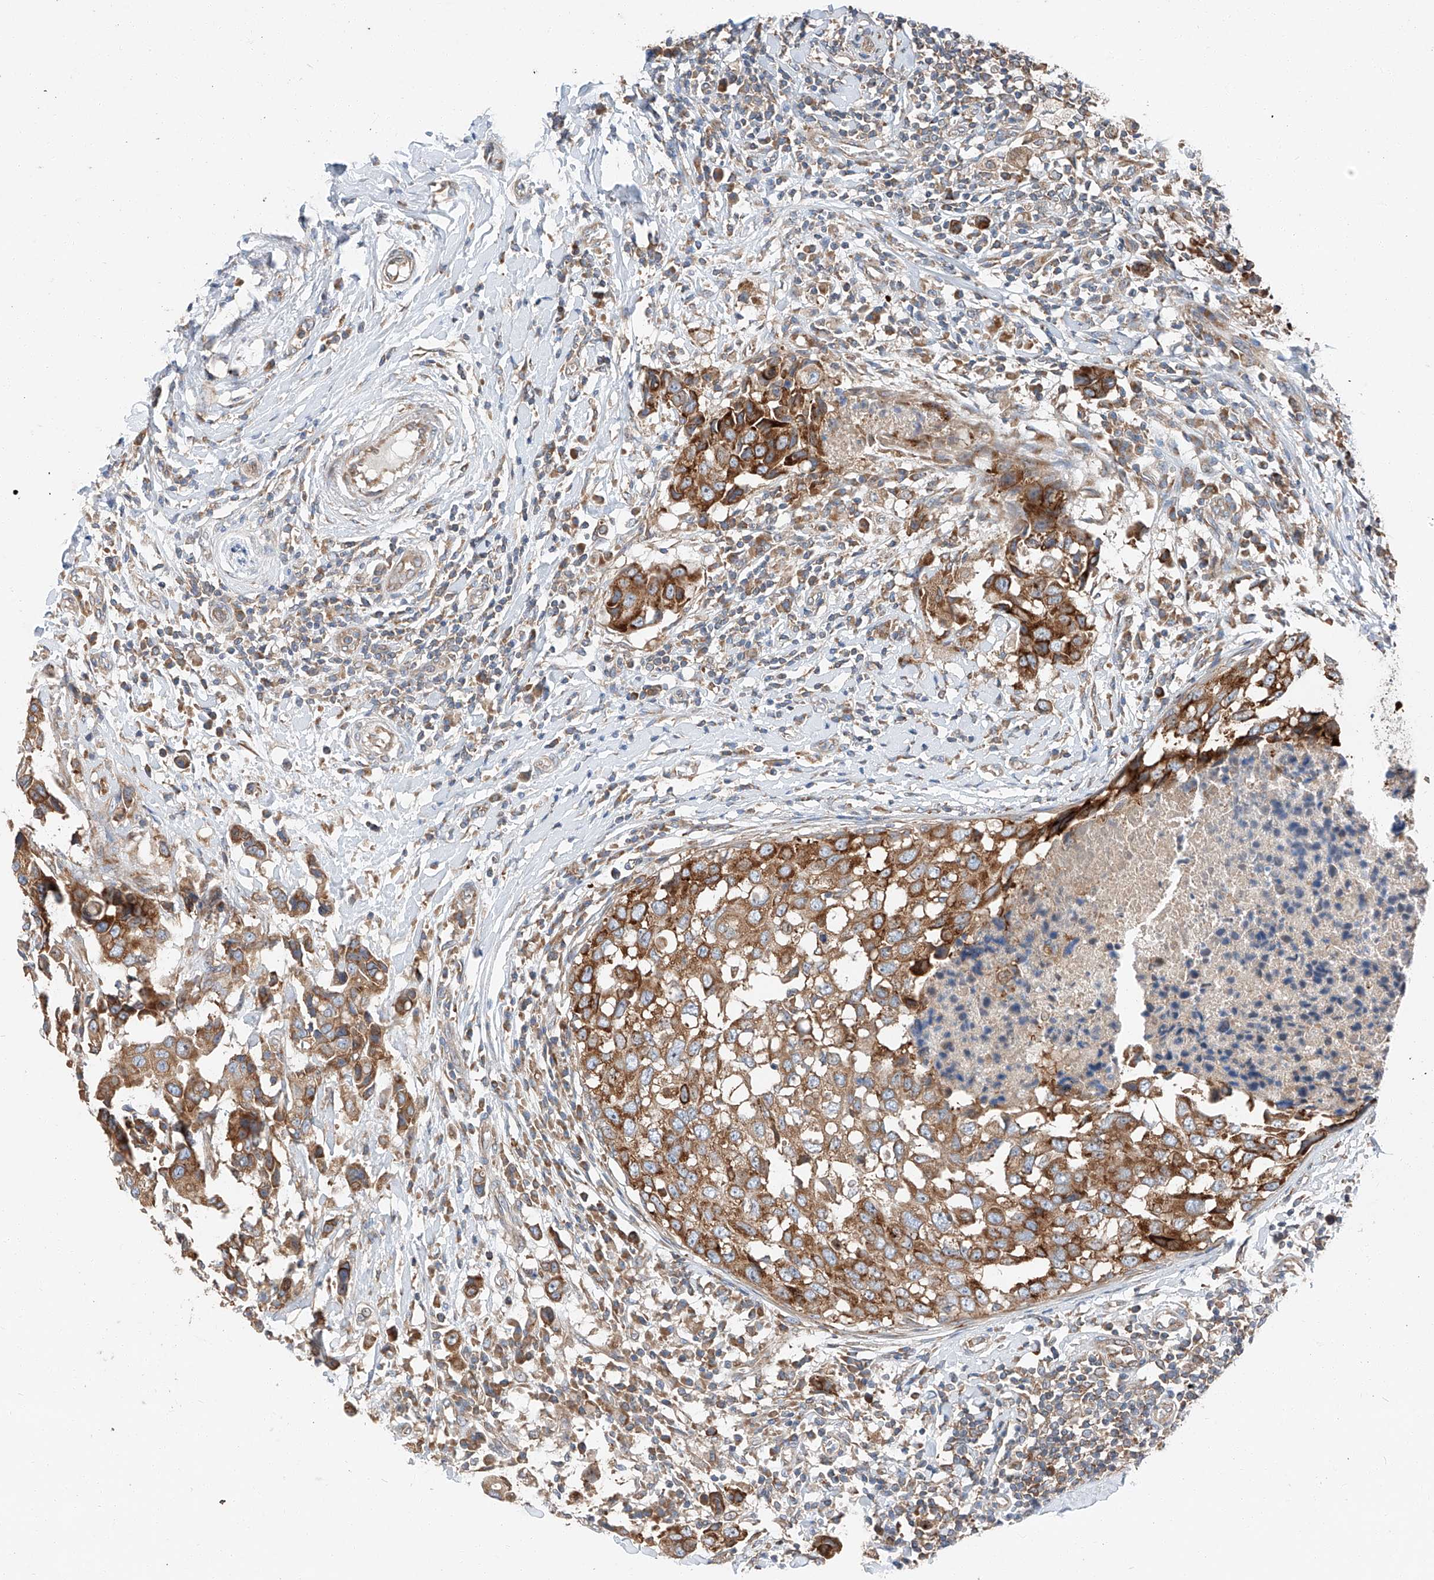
{"staining": {"intensity": "strong", "quantity": ">75%", "location": "cytoplasmic/membranous"}, "tissue": "breast cancer", "cell_type": "Tumor cells", "image_type": "cancer", "snomed": [{"axis": "morphology", "description": "Duct carcinoma"}, {"axis": "topography", "description": "Breast"}], "caption": "Breast cancer stained for a protein shows strong cytoplasmic/membranous positivity in tumor cells.", "gene": "ZC3H15", "patient": {"sex": "female", "age": 27}}